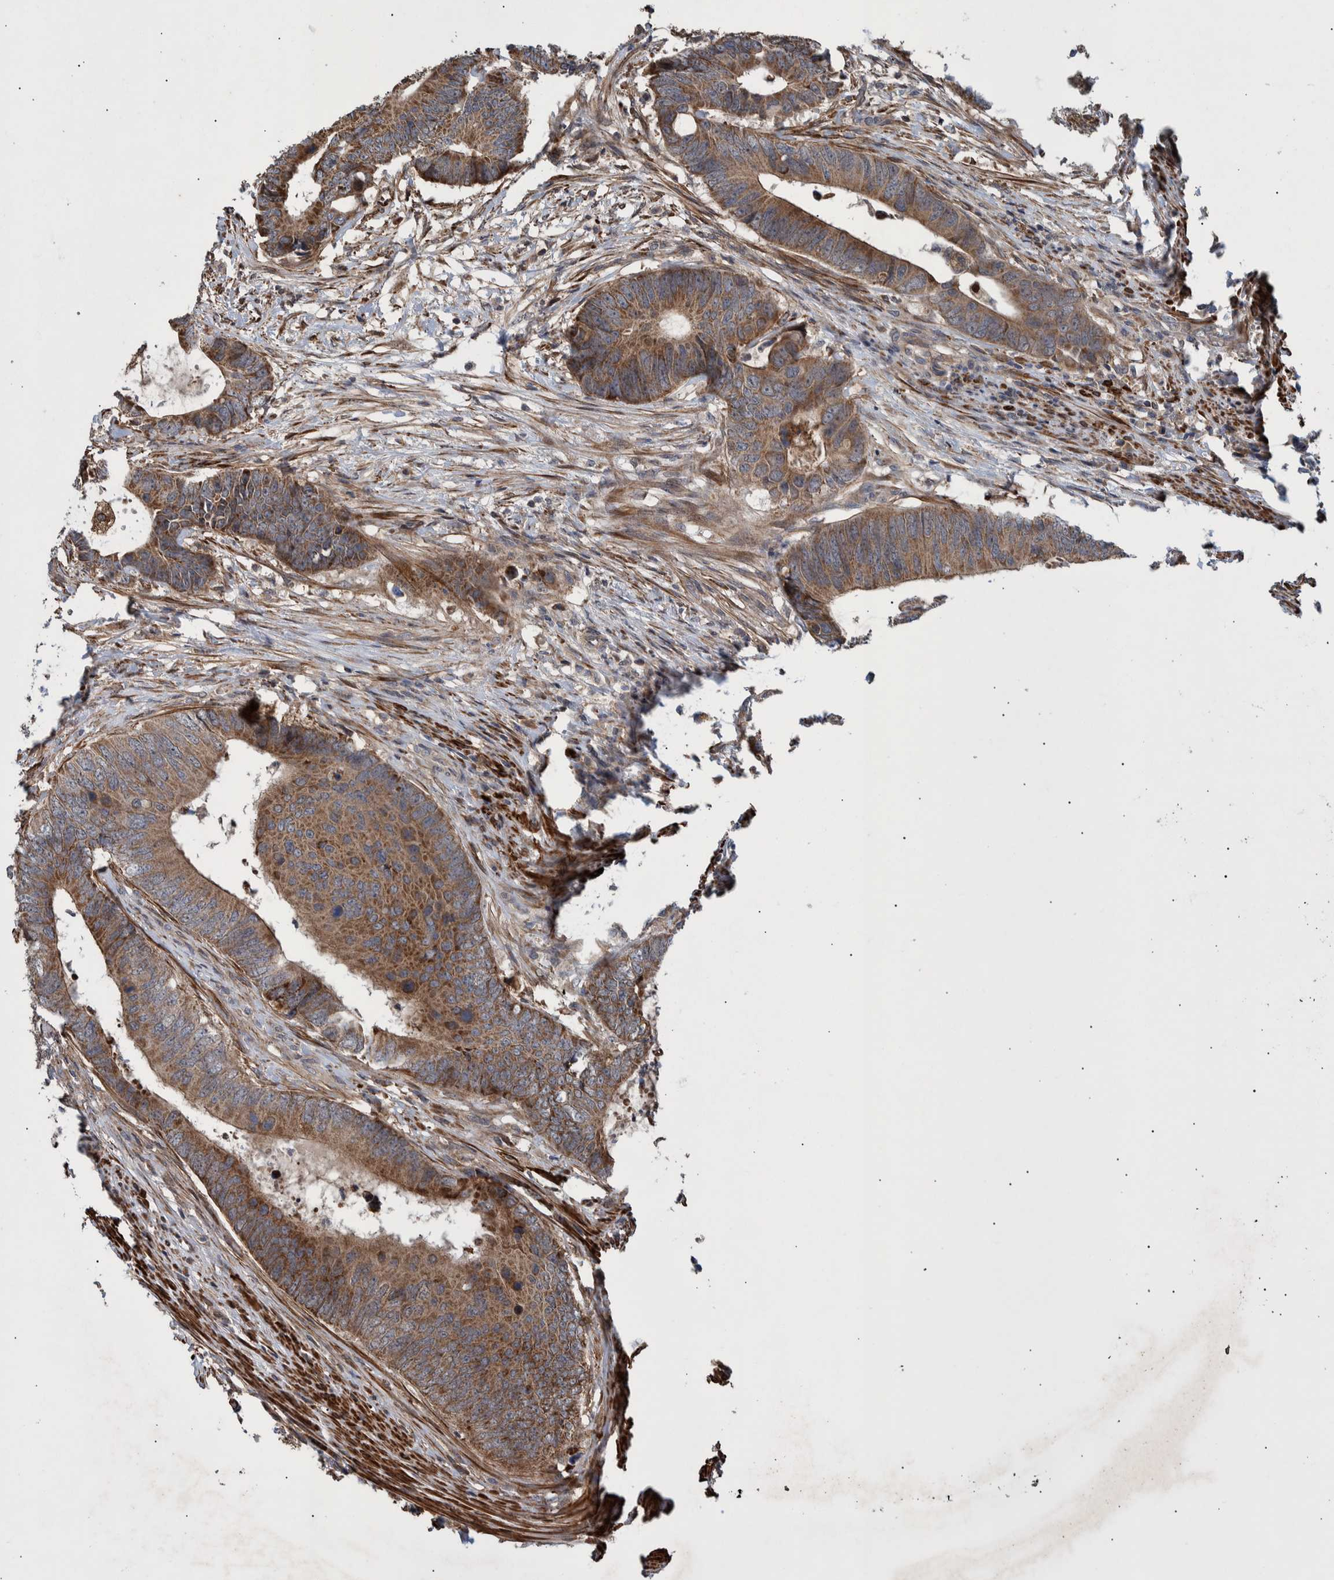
{"staining": {"intensity": "strong", "quantity": "25%-75%", "location": "cytoplasmic/membranous"}, "tissue": "colorectal cancer", "cell_type": "Tumor cells", "image_type": "cancer", "snomed": [{"axis": "morphology", "description": "Adenocarcinoma, NOS"}, {"axis": "topography", "description": "Colon"}], "caption": "Colorectal cancer (adenocarcinoma) stained for a protein (brown) displays strong cytoplasmic/membranous positive expression in approximately 25%-75% of tumor cells.", "gene": "B3GNTL1", "patient": {"sex": "male", "age": 56}}